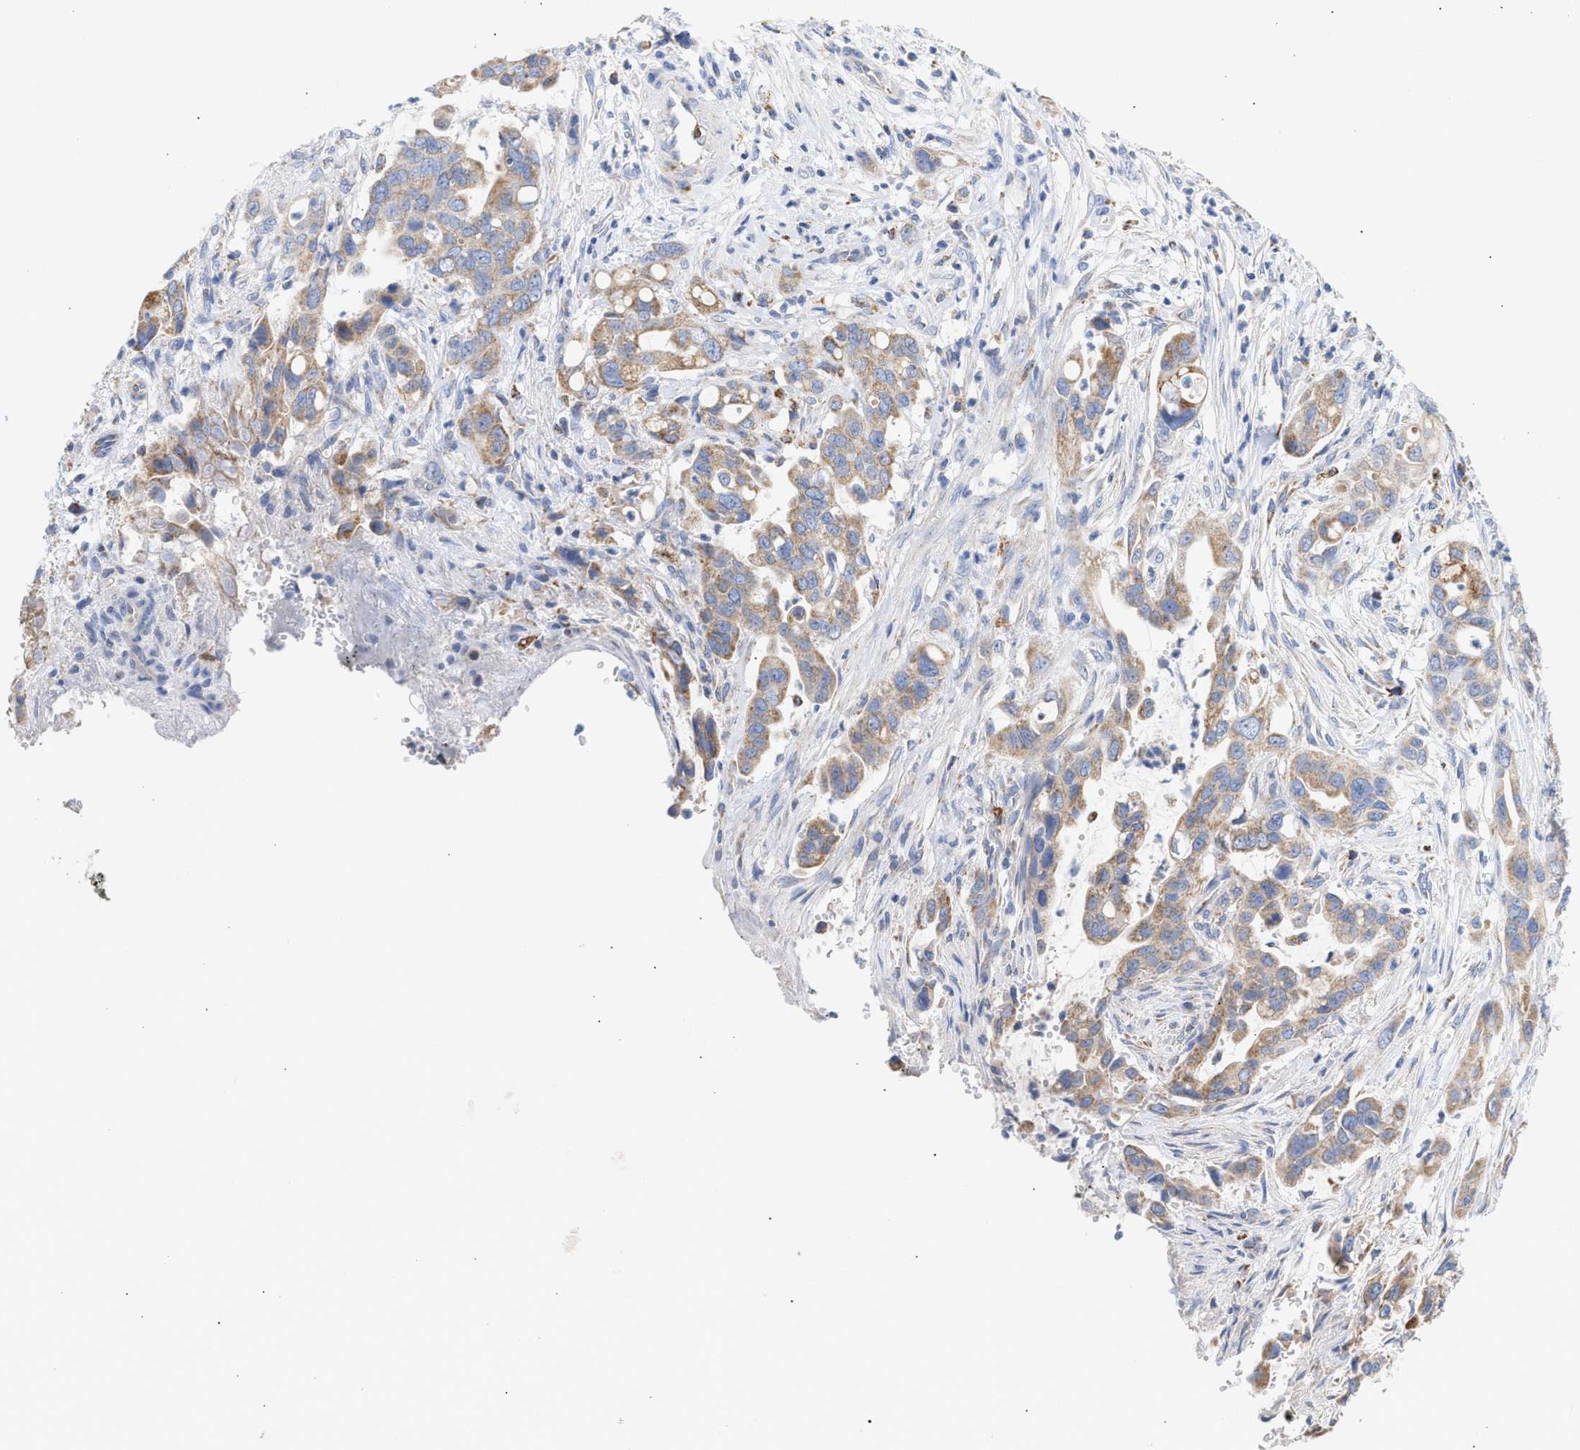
{"staining": {"intensity": "moderate", "quantity": ">75%", "location": "cytoplasmic/membranous"}, "tissue": "pancreatic cancer", "cell_type": "Tumor cells", "image_type": "cancer", "snomed": [{"axis": "morphology", "description": "Adenocarcinoma, NOS"}, {"axis": "topography", "description": "Pancreas"}], "caption": "A brown stain highlights moderate cytoplasmic/membranous expression of a protein in adenocarcinoma (pancreatic) tumor cells.", "gene": "ACOT13", "patient": {"sex": "female", "age": 70}}